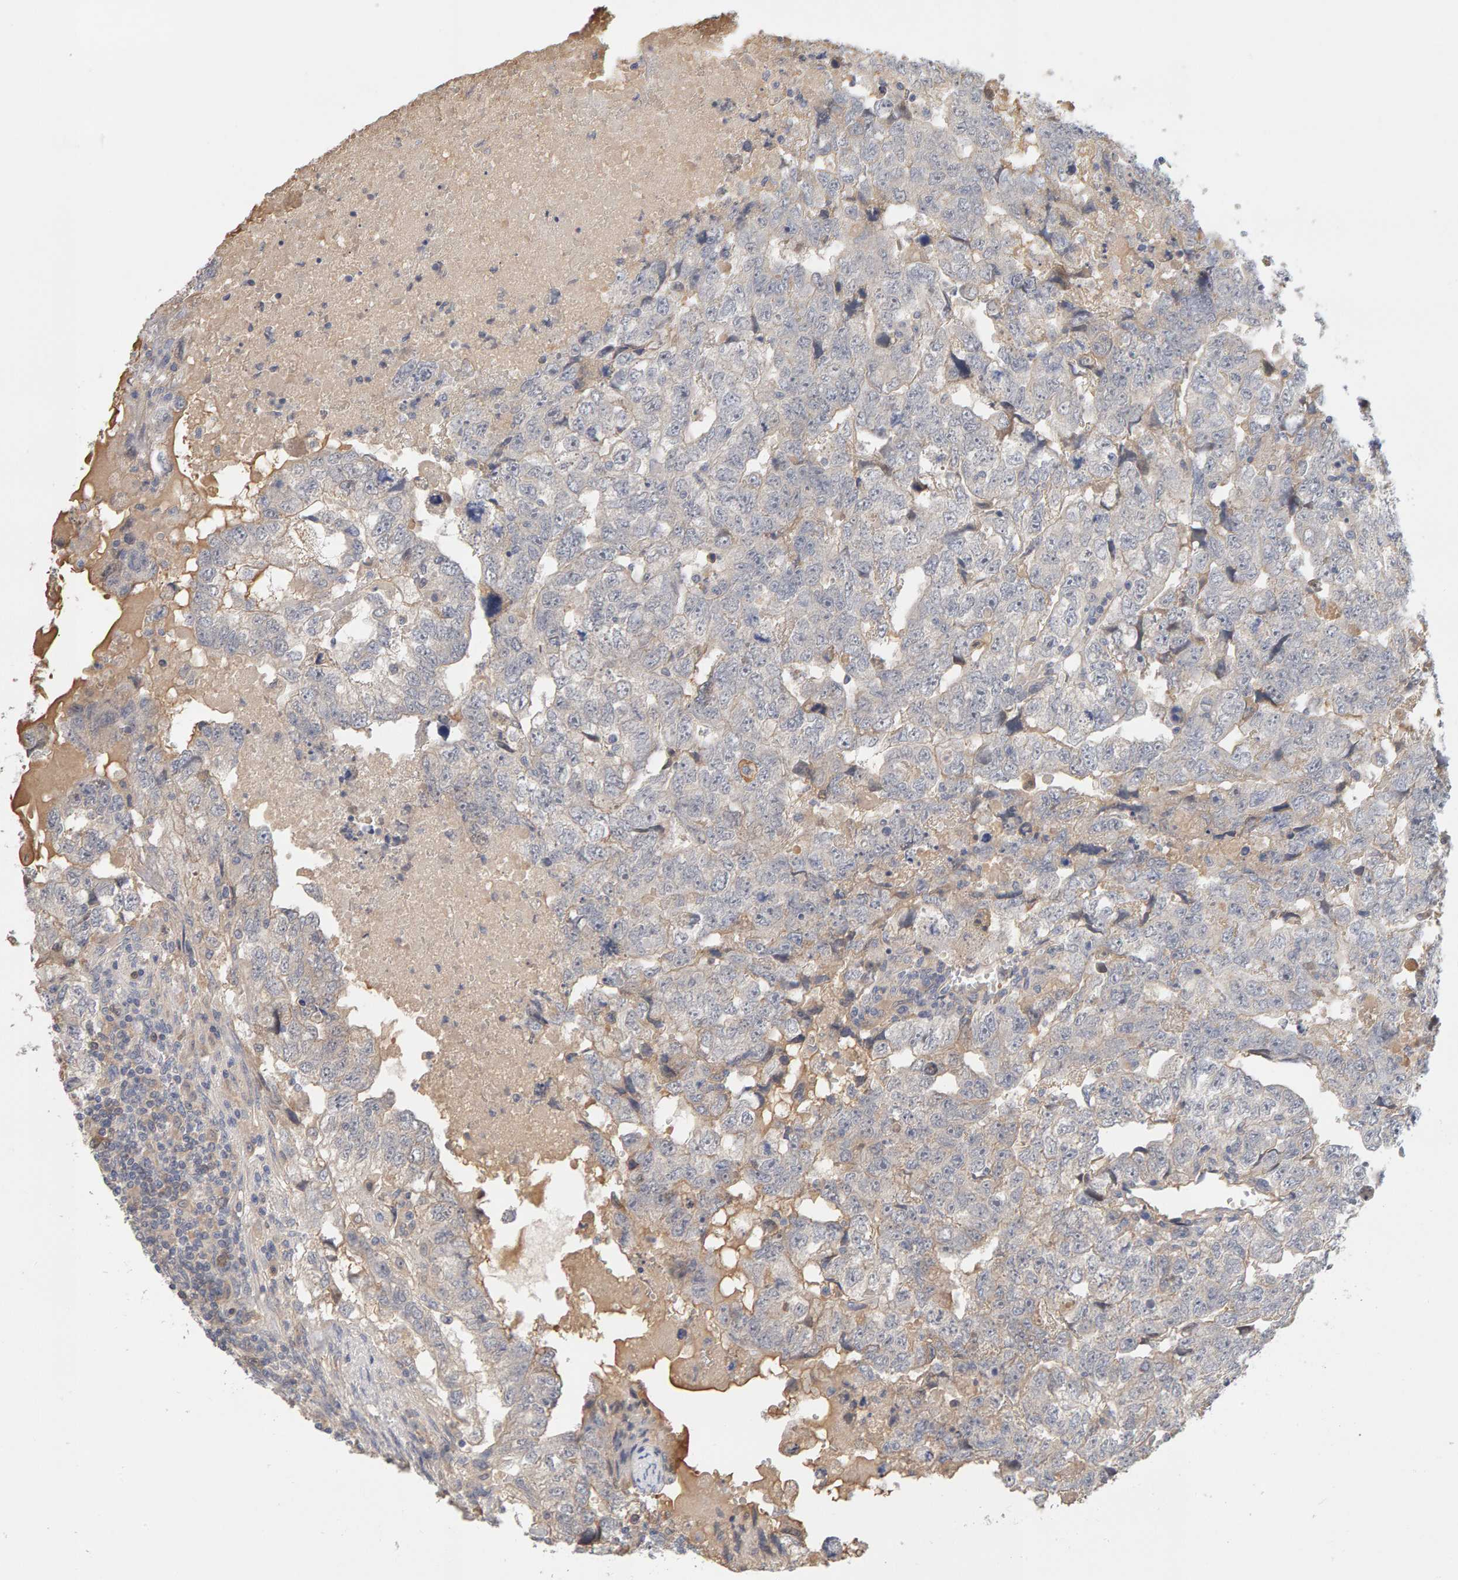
{"staining": {"intensity": "negative", "quantity": "none", "location": "none"}, "tissue": "testis cancer", "cell_type": "Tumor cells", "image_type": "cancer", "snomed": [{"axis": "morphology", "description": "Carcinoma, Embryonal, NOS"}, {"axis": "topography", "description": "Testis"}], "caption": "A micrograph of human testis embryonal carcinoma is negative for staining in tumor cells.", "gene": "GFUS", "patient": {"sex": "male", "age": 36}}